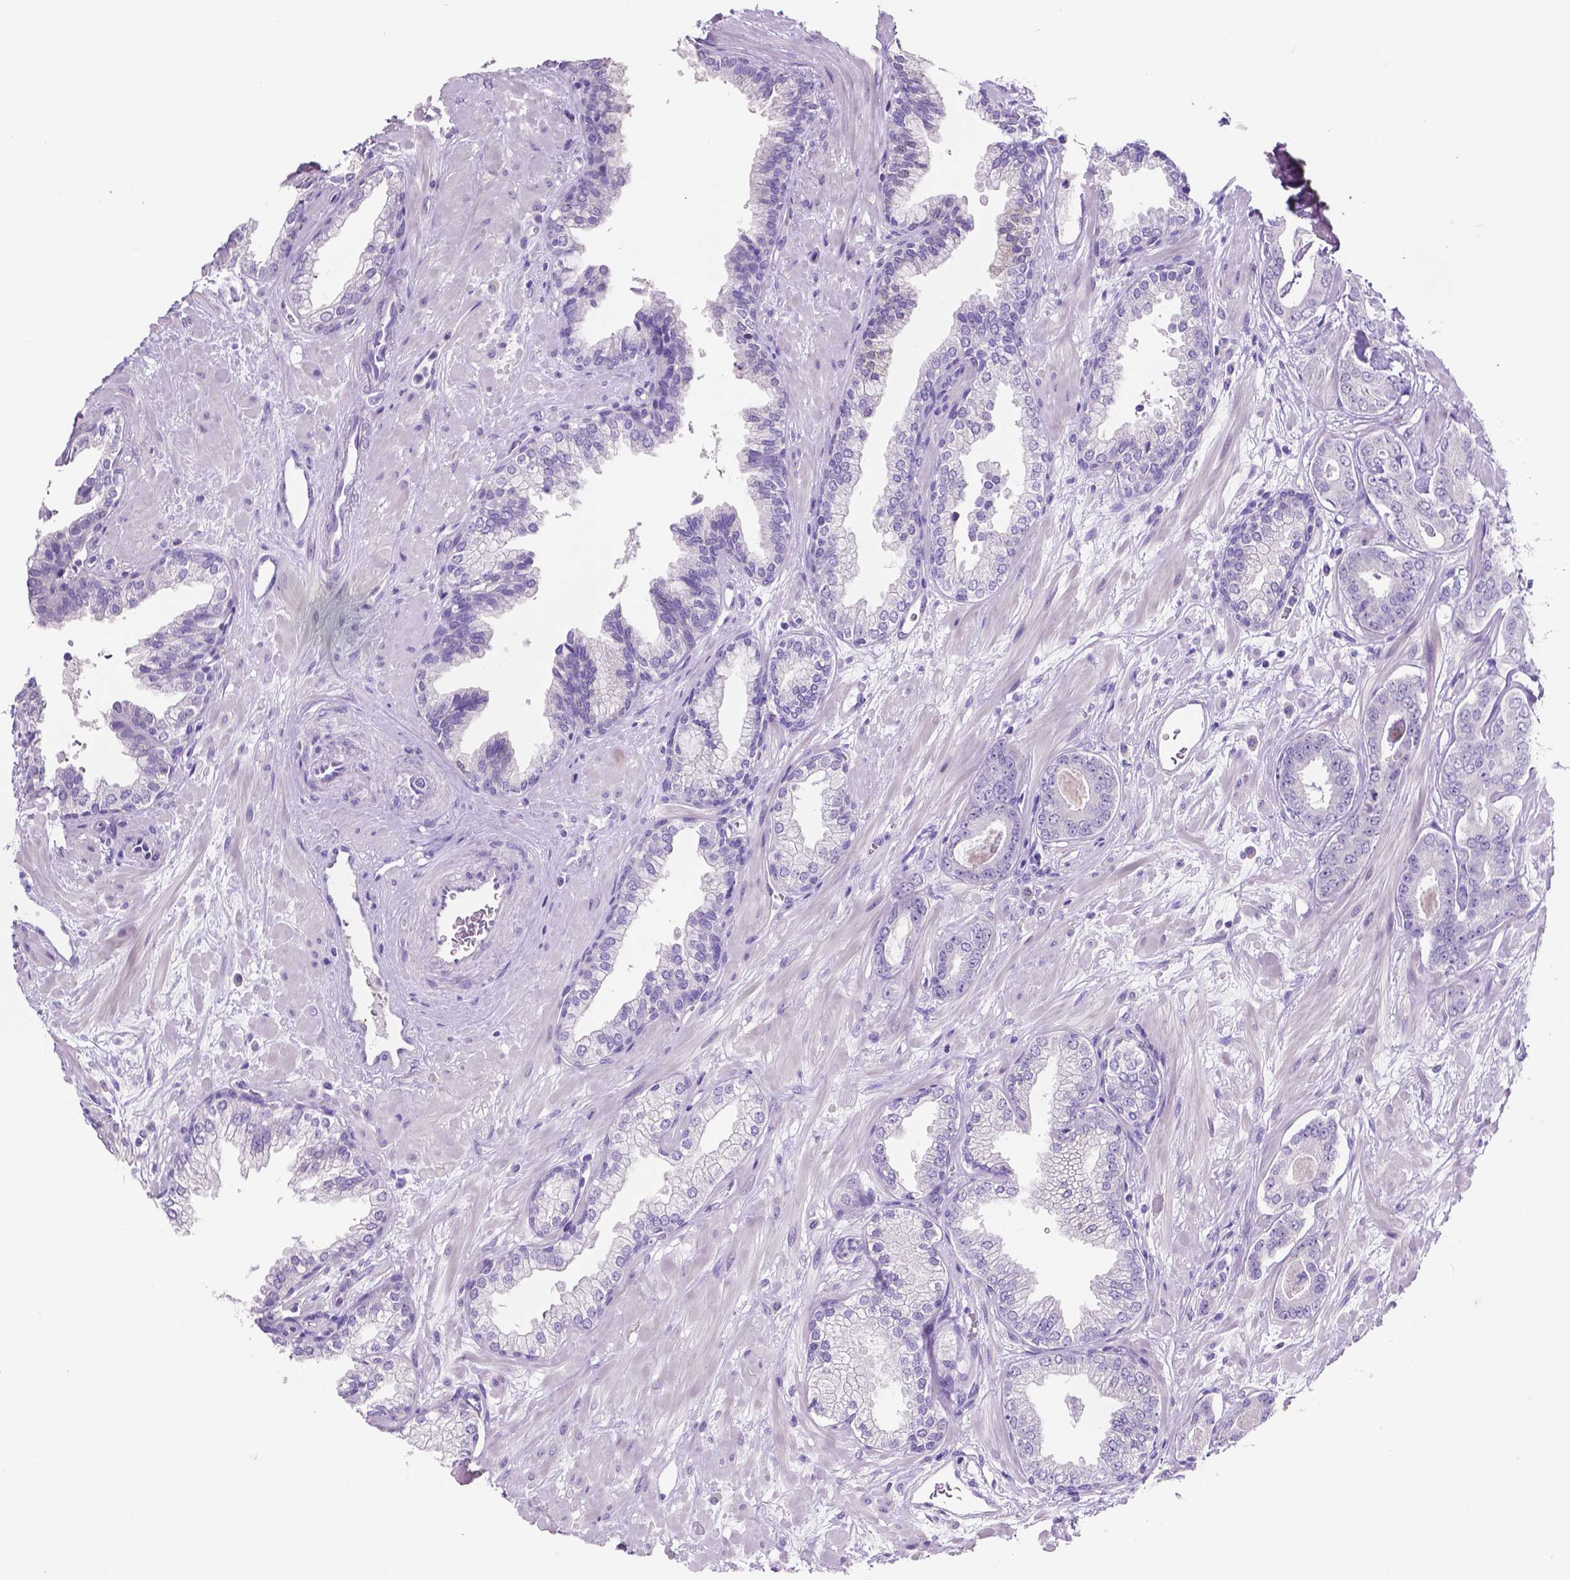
{"staining": {"intensity": "negative", "quantity": "none", "location": "none"}, "tissue": "prostate cancer", "cell_type": "Tumor cells", "image_type": "cancer", "snomed": [{"axis": "morphology", "description": "Adenocarcinoma, Low grade"}, {"axis": "topography", "description": "Prostate"}], "caption": "Immunohistochemistry micrograph of human prostate cancer (low-grade adenocarcinoma) stained for a protein (brown), which reveals no positivity in tumor cells.", "gene": "SLC22A2", "patient": {"sex": "male", "age": 61}}